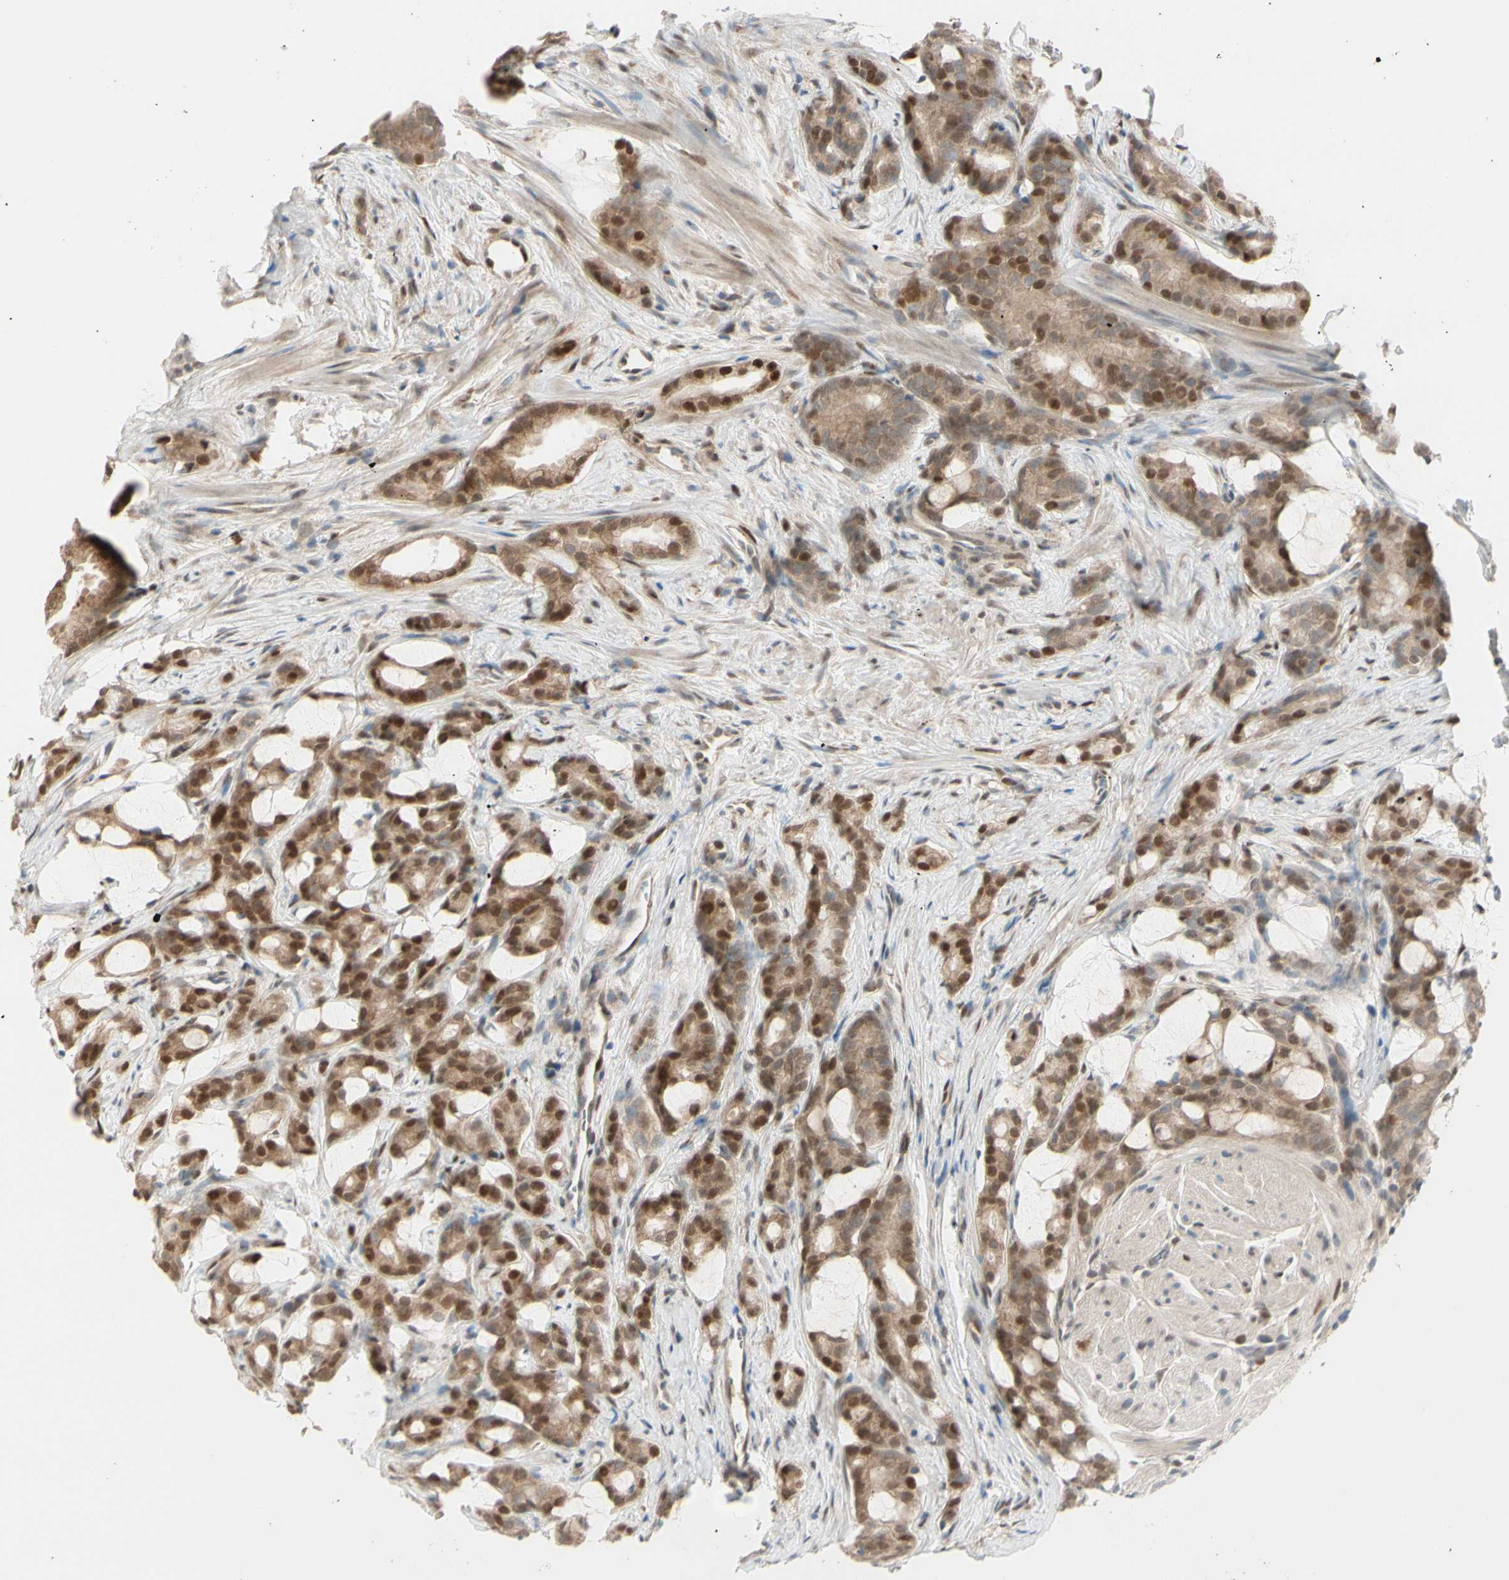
{"staining": {"intensity": "strong", "quantity": ">75%", "location": "cytoplasmic/membranous,nuclear"}, "tissue": "prostate cancer", "cell_type": "Tumor cells", "image_type": "cancer", "snomed": [{"axis": "morphology", "description": "Adenocarcinoma, Low grade"}, {"axis": "topography", "description": "Prostate"}], "caption": "Immunohistochemical staining of prostate cancer displays strong cytoplasmic/membranous and nuclear protein staining in about >75% of tumor cells.", "gene": "PTTG1", "patient": {"sex": "male", "age": 58}}